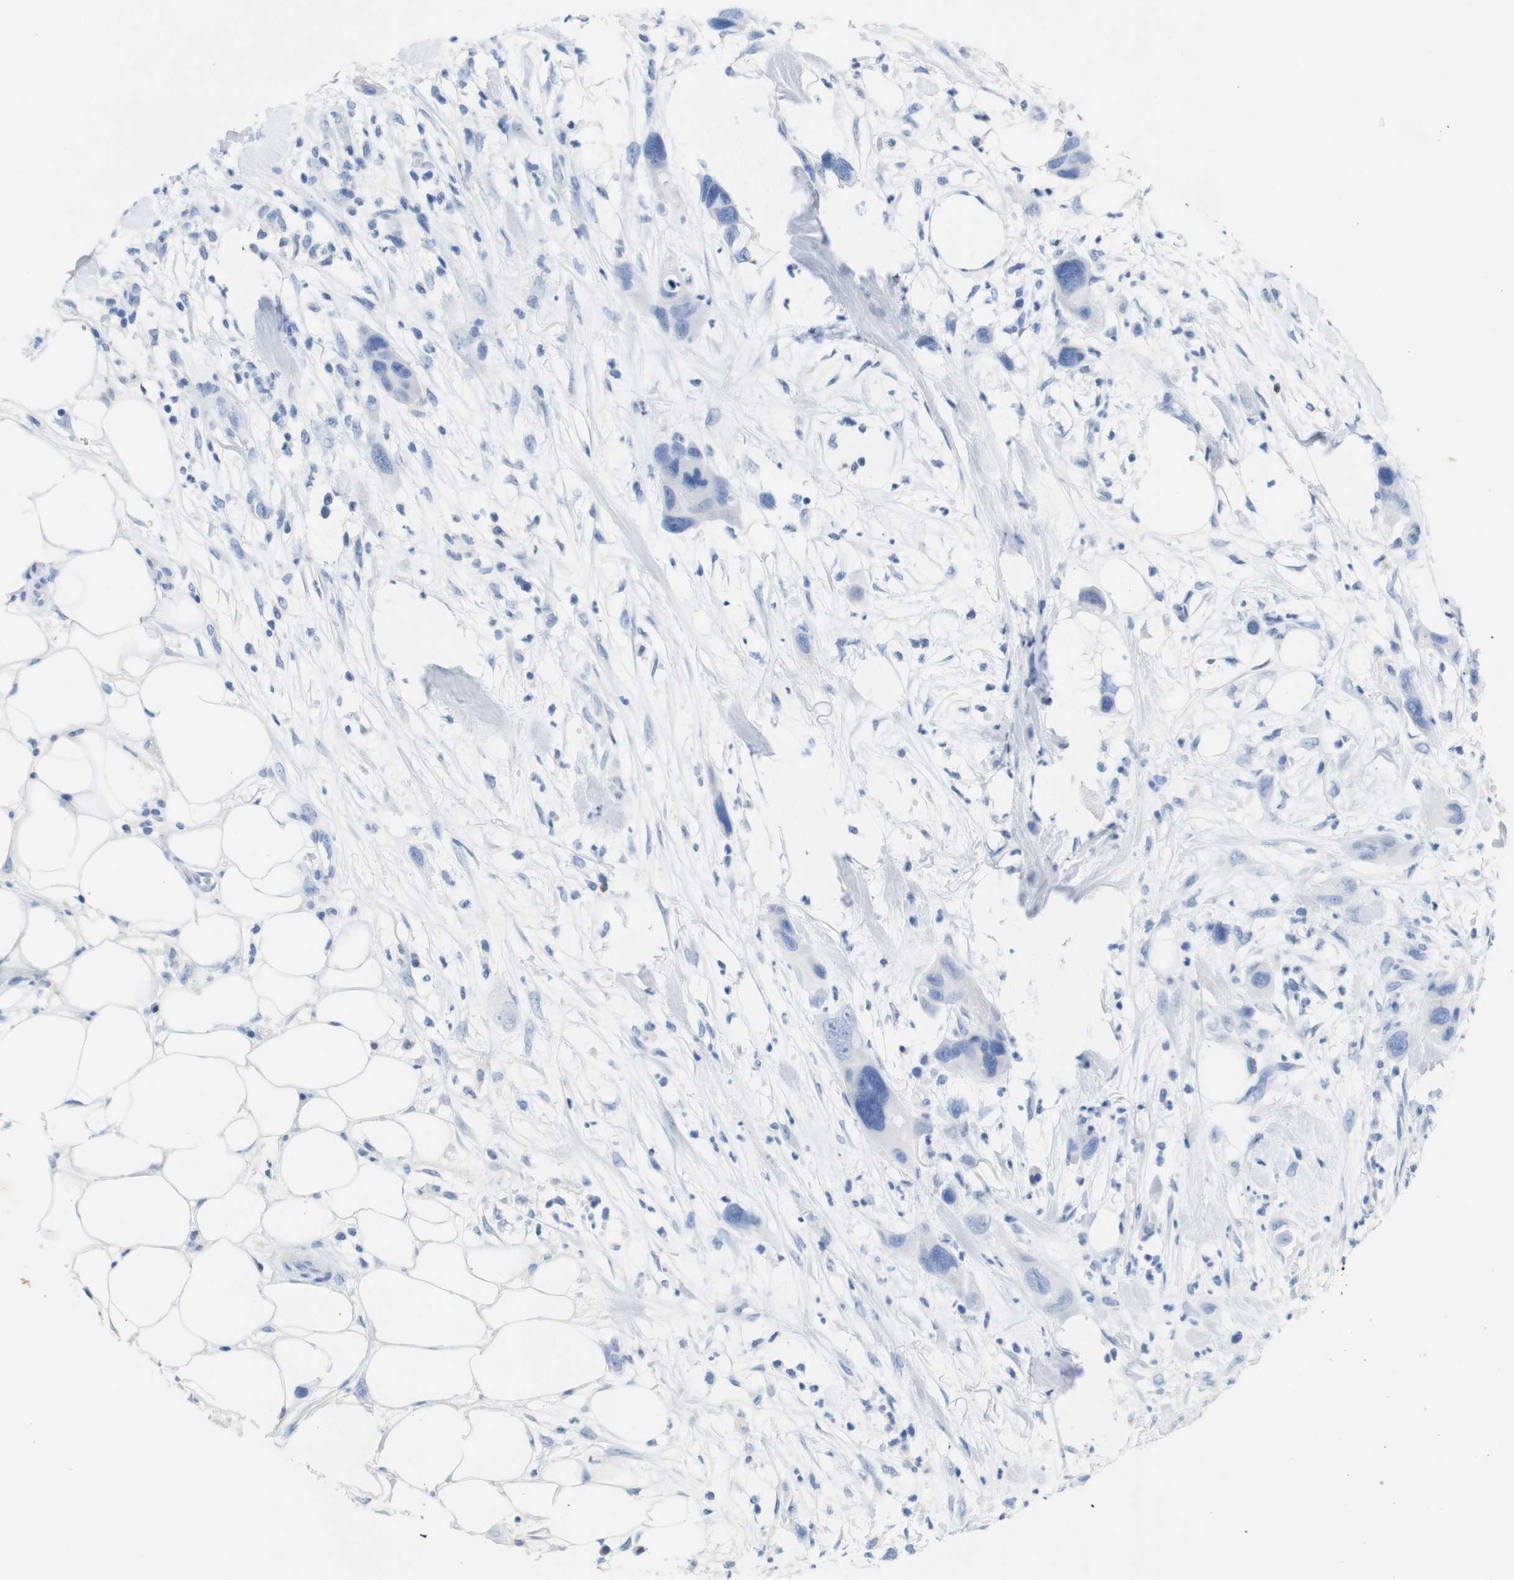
{"staining": {"intensity": "negative", "quantity": "none", "location": "none"}, "tissue": "pancreatic cancer", "cell_type": "Tumor cells", "image_type": "cancer", "snomed": [{"axis": "morphology", "description": "Adenocarcinoma, NOS"}, {"axis": "topography", "description": "Pancreas"}], "caption": "Immunohistochemical staining of human pancreatic cancer (adenocarcinoma) reveals no significant expression in tumor cells. (Stains: DAB (3,3'-diaminobenzidine) immunohistochemistry (IHC) with hematoxylin counter stain, Microscopy: brightfield microscopy at high magnification).", "gene": "LAG3", "patient": {"sex": "female", "age": 71}}